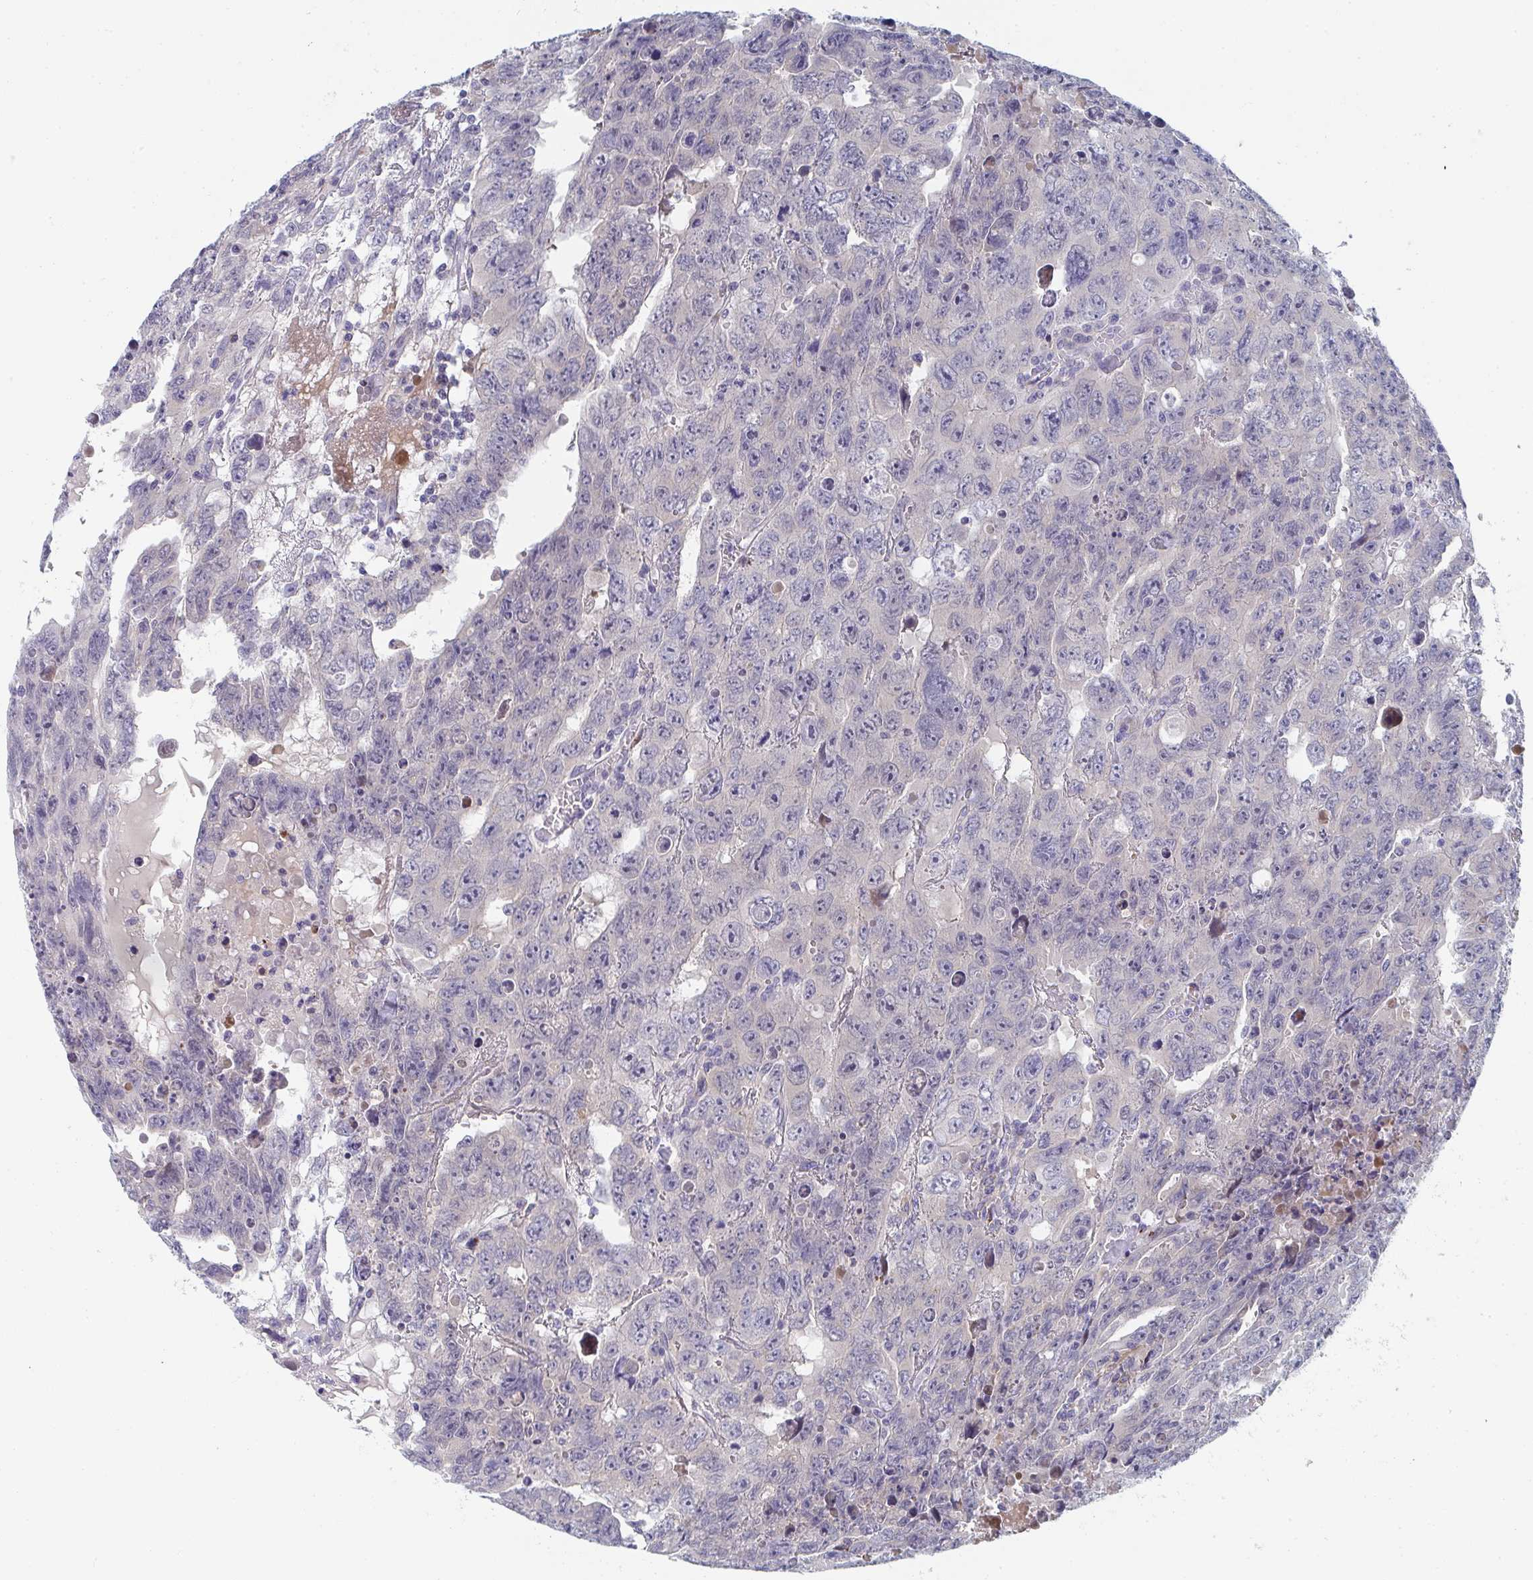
{"staining": {"intensity": "negative", "quantity": "none", "location": "none"}, "tissue": "testis cancer", "cell_type": "Tumor cells", "image_type": "cancer", "snomed": [{"axis": "morphology", "description": "Carcinoma, Embryonal, NOS"}, {"axis": "topography", "description": "Testis"}], "caption": "Testis cancer was stained to show a protein in brown. There is no significant expression in tumor cells.", "gene": "PSMG1", "patient": {"sex": "male", "age": 24}}